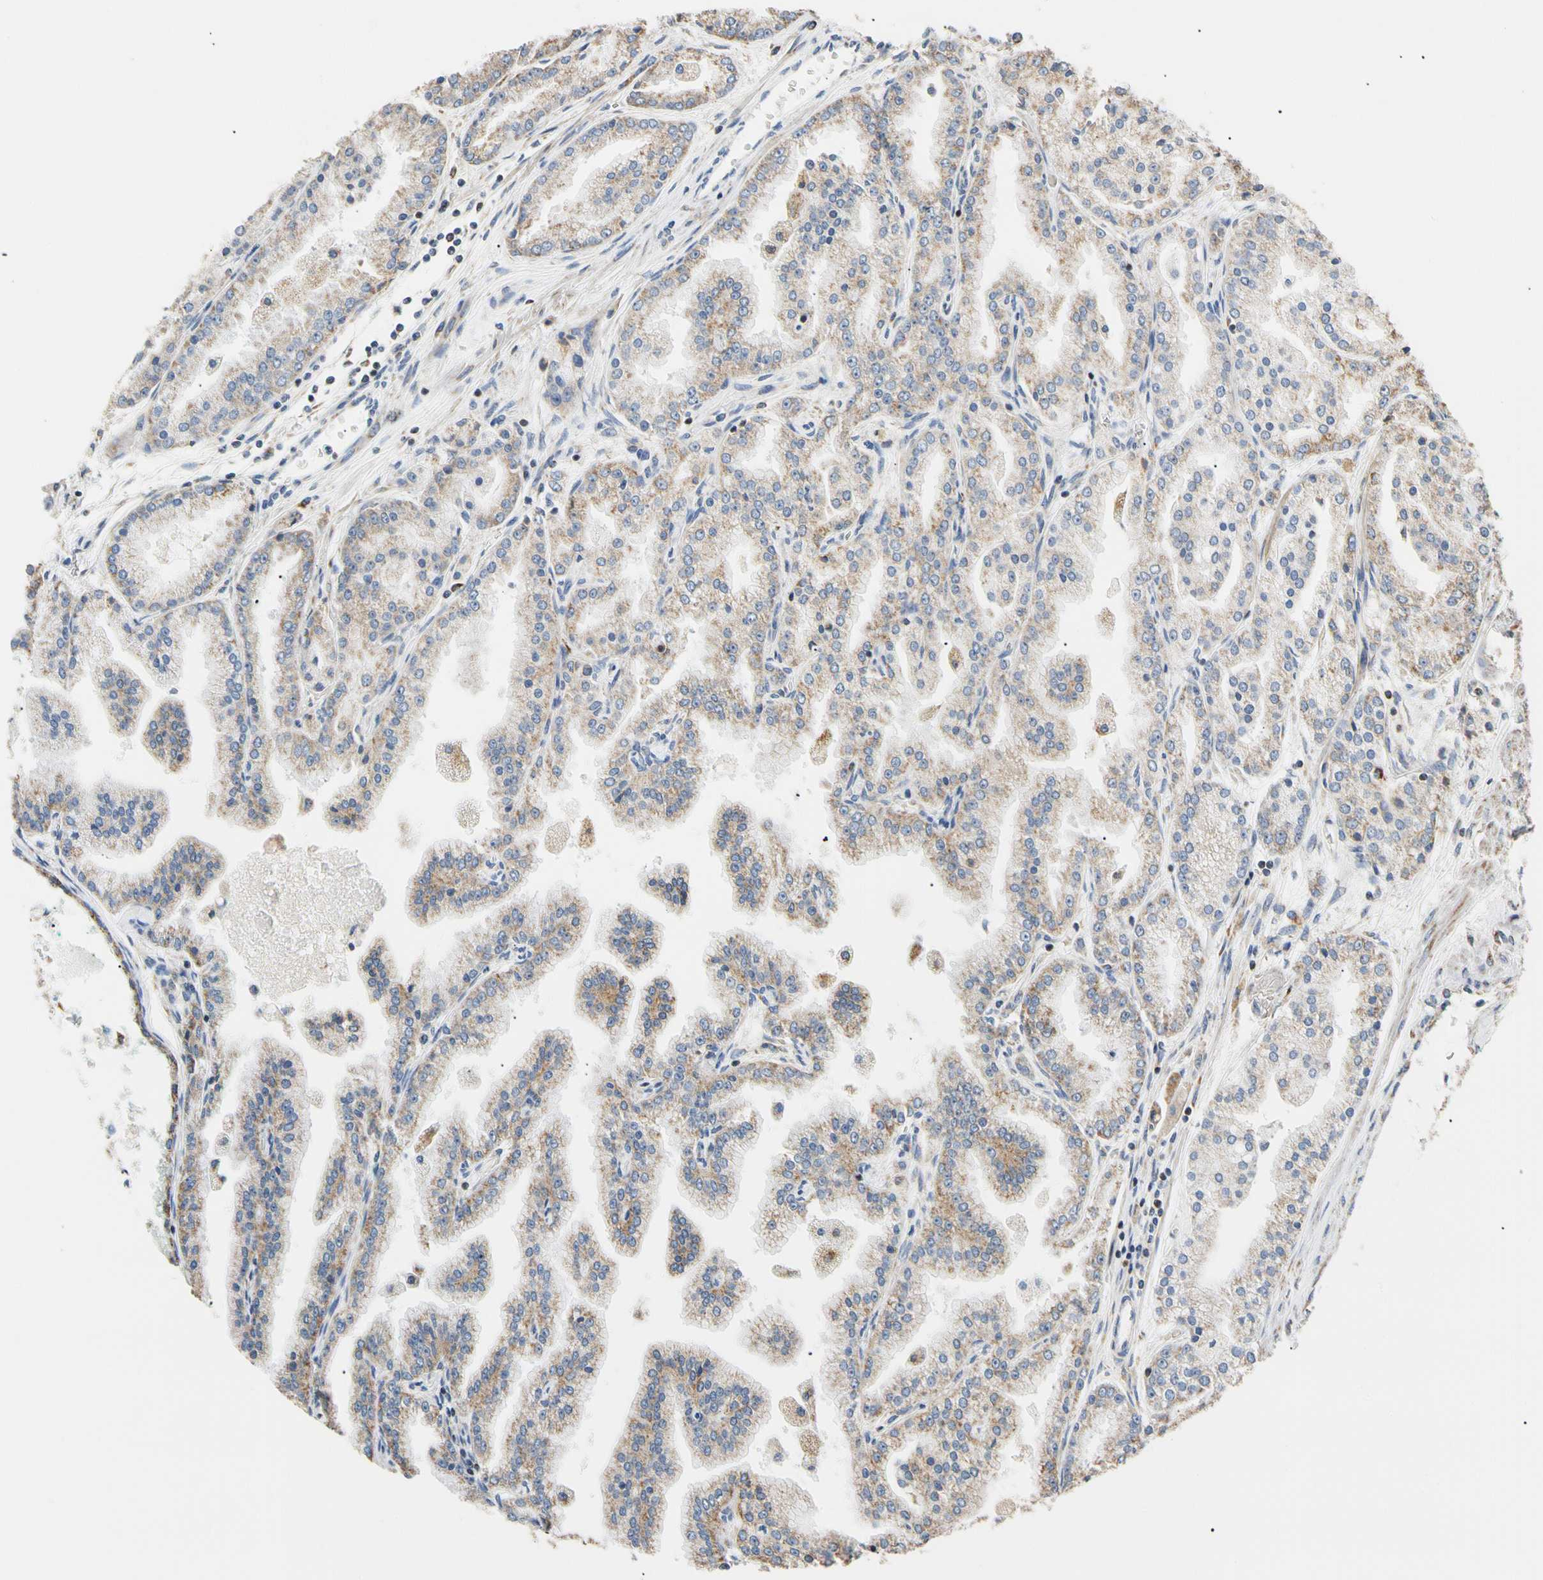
{"staining": {"intensity": "moderate", "quantity": "<25%", "location": "cytoplasmic/membranous"}, "tissue": "prostate cancer", "cell_type": "Tumor cells", "image_type": "cancer", "snomed": [{"axis": "morphology", "description": "Adenocarcinoma, High grade"}, {"axis": "topography", "description": "Prostate"}], "caption": "Brown immunohistochemical staining in human adenocarcinoma (high-grade) (prostate) shows moderate cytoplasmic/membranous expression in about <25% of tumor cells.", "gene": "PLGRKT", "patient": {"sex": "male", "age": 61}}